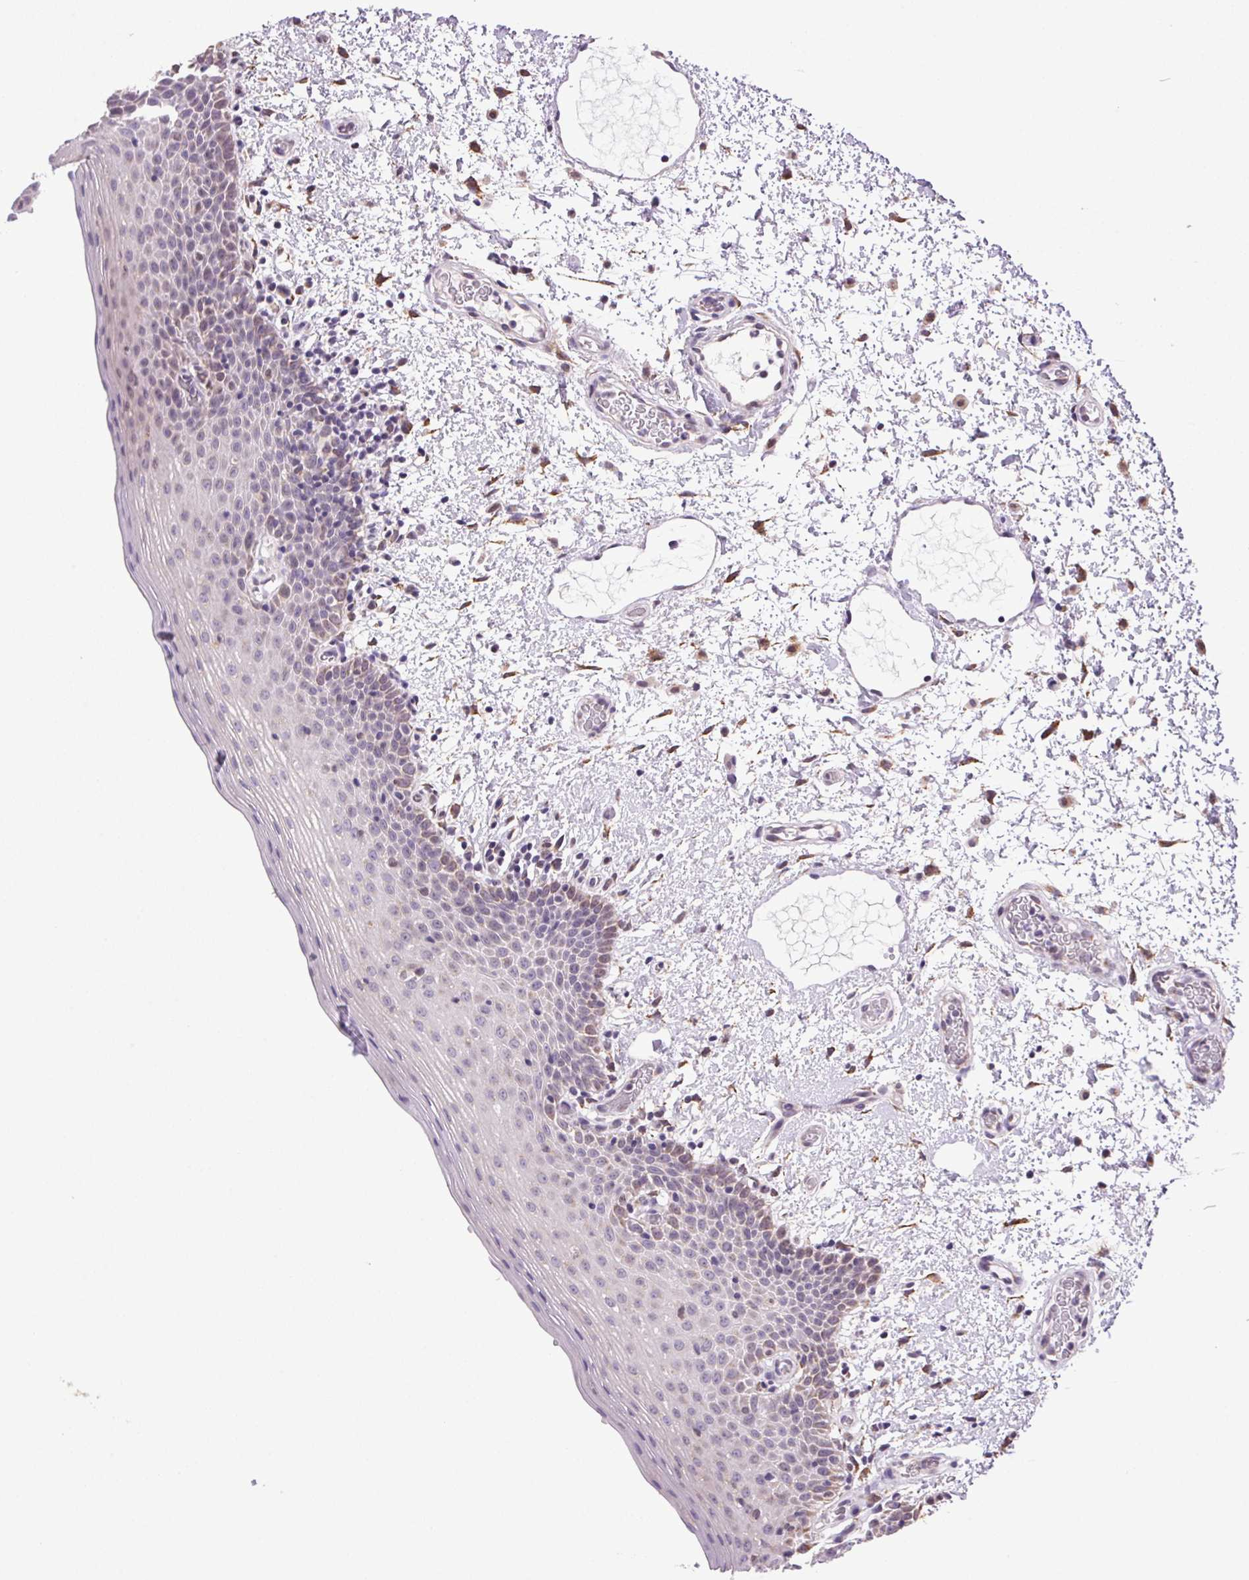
{"staining": {"intensity": "negative", "quantity": "none", "location": "none"}, "tissue": "oral mucosa", "cell_type": "Squamous epithelial cells", "image_type": "normal", "snomed": [{"axis": "morphology", "description": "Normal tissue, NOS"}, {"axis": "topography", "description": "Oral tissue"}, {"axis": "topography", "description": "Head-Neck"}], "caption": "An immunohistochemistry histopathology image of normal oral mucosa is shown. There is no staining in squamous epithelial cells of oral mucosa. (DAB (3,3'-diaminobenzidine) immunohistochemistry (IHC) visualized using brightfield microscopy, high magnification).", "gene": "AKR1E2", "patient": {"sex": "female", "age": 55}}